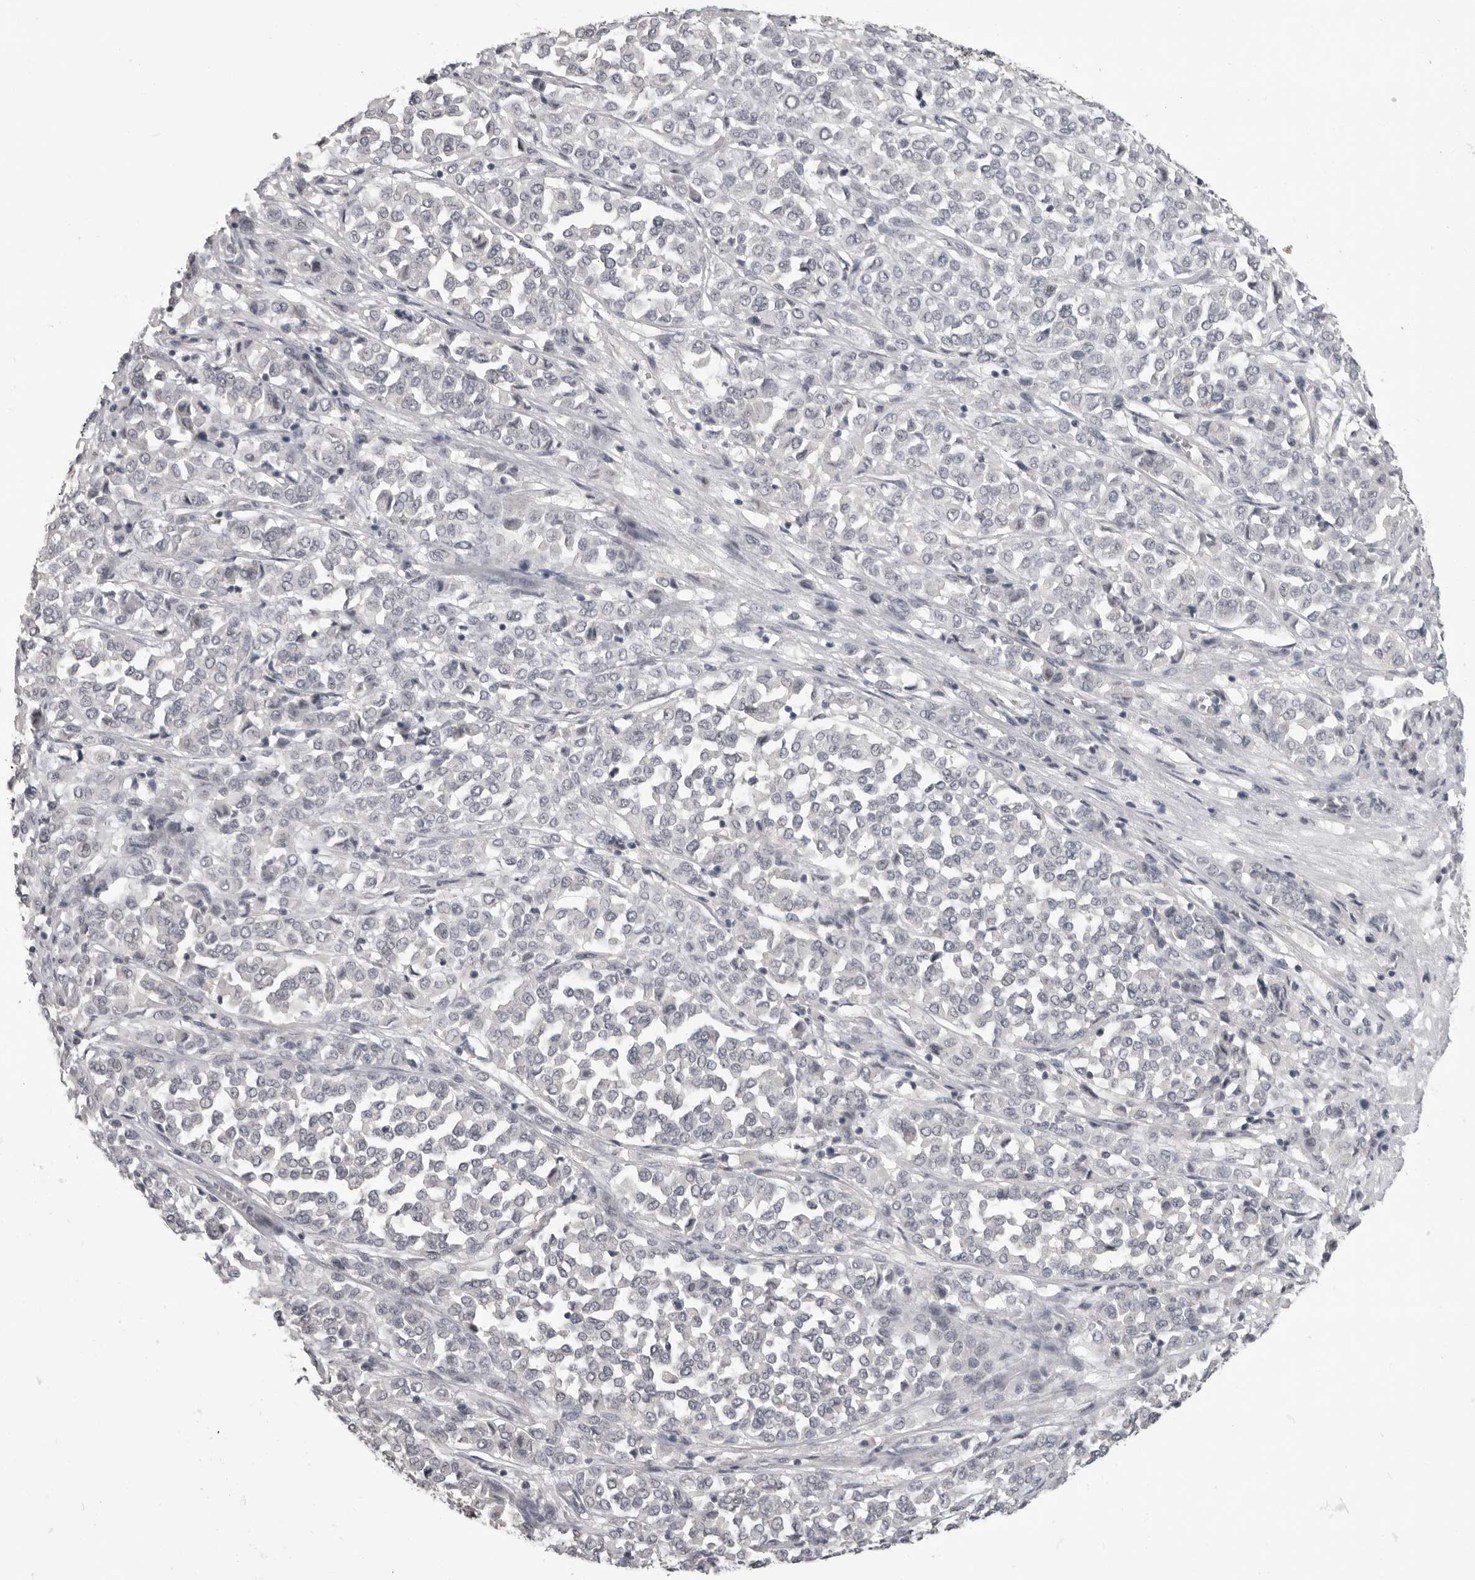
{"staining": {"intensity": "negative", "quantity": "none", "location": "none"}, "tissue": "melanoma", "cell_type": "Tumor cells", "image_type": "cancer", "snomed": [{"axis": "morphology", "description": "Malignant melanoma, Metastatic site"}, {"axis": "topography", "description": "Pancreas"}], "caption": "Immunohistochemistry of malignant melanoma (metastatic site) demonstrates no positivity in tumor cells.", "gene": "MRTO4", "patient": {"sex": "female", "age": 30}}